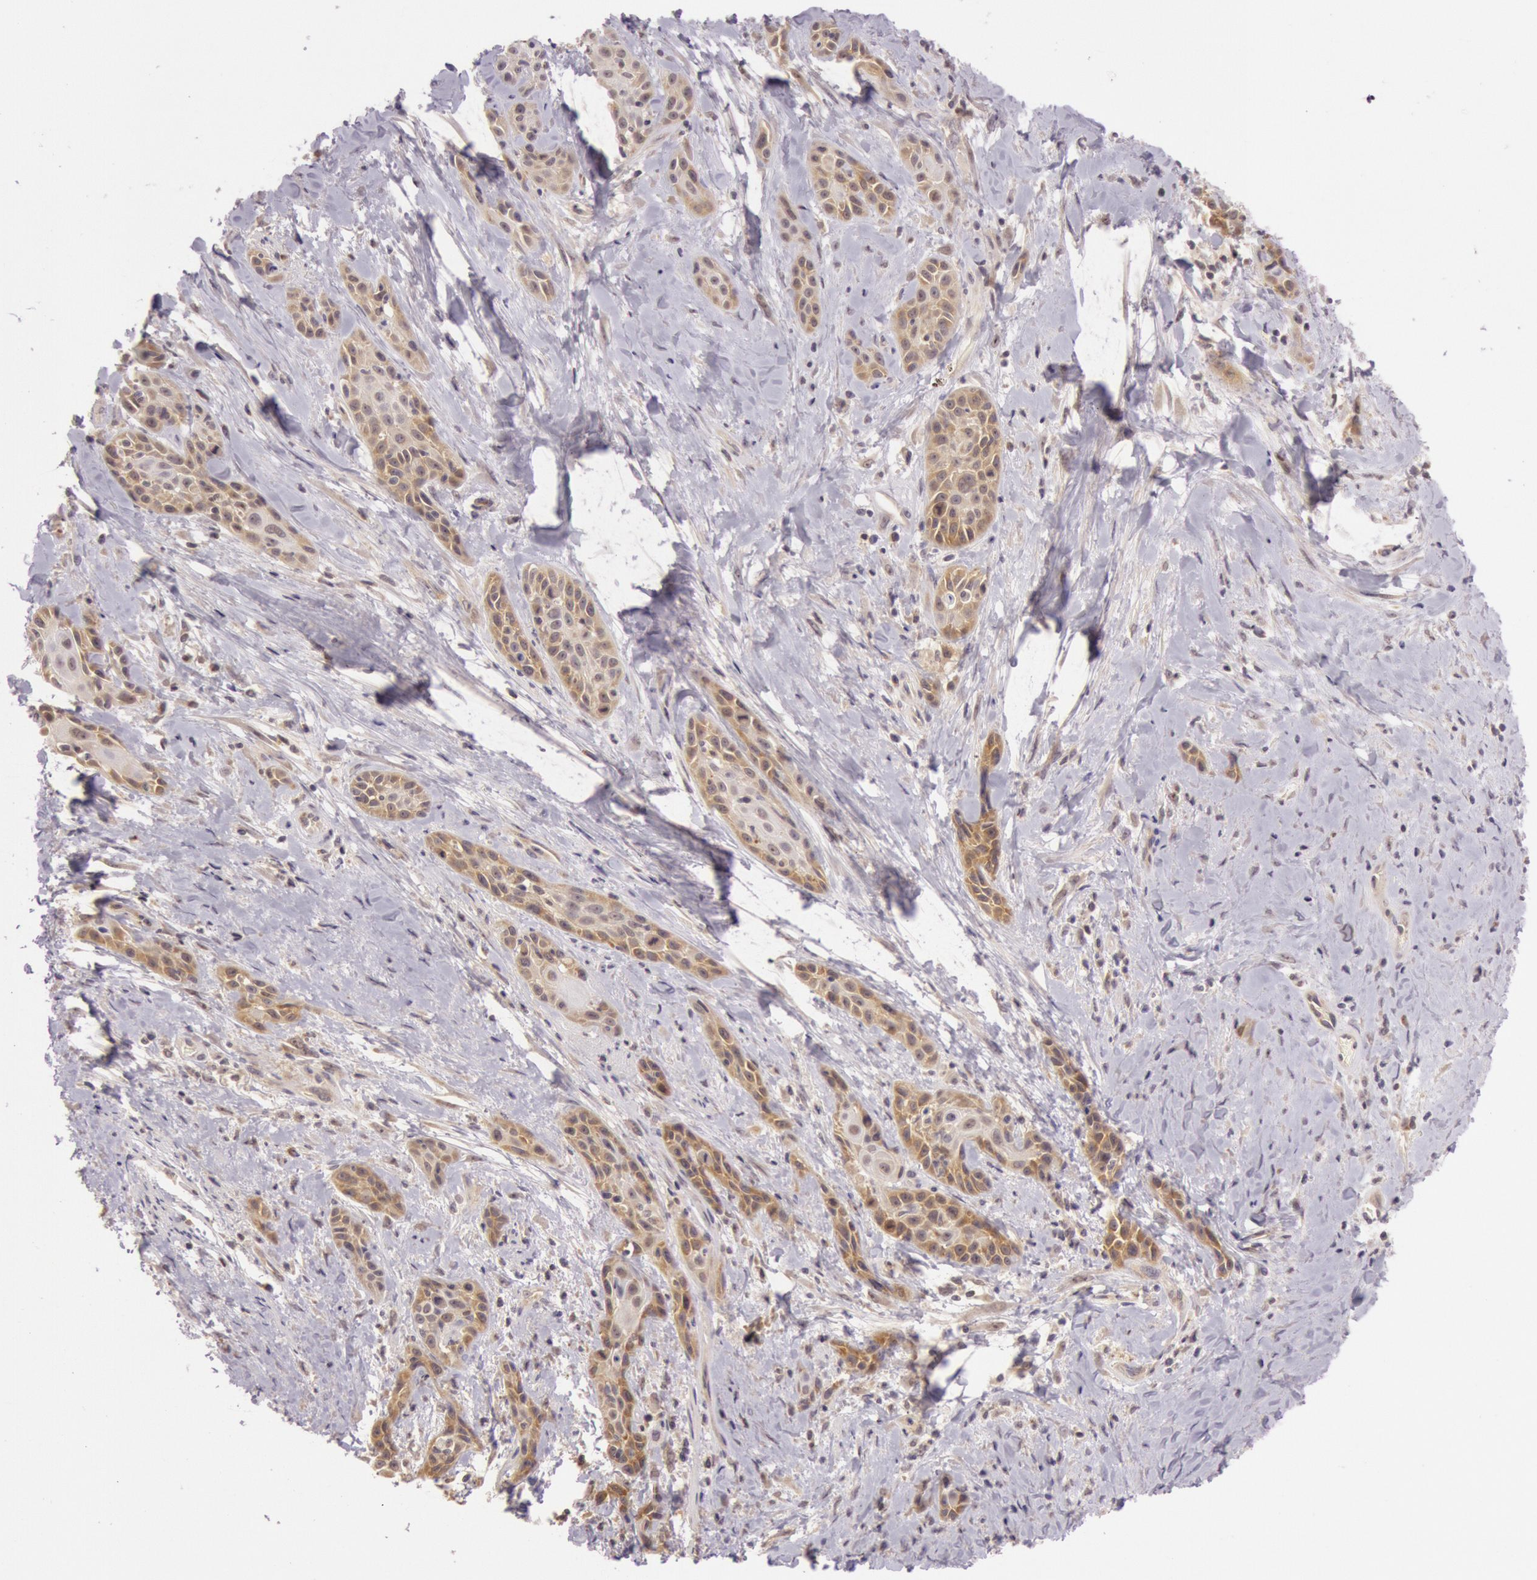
{"staining": {"intensity": "moderate", "quantity": ">75%", "location": "cytoplasmic/membranous,nuclear"}, "tissue": "skin cancer", "cell_type": "Tumor cells", "image_type": "cancer", "snomed": [{"axis": "morphology", "description": "Squamous cell carcinoma, NOS"}, {"axis": "topography", "description": "Skin"}, {"axis": "topography", "description": "Anal"}], "caption": "A brown stain shows moderate cytoplasmic/membranous and nuclear expression of a protein in human squamous cell carcinoma (skin) tumor cells.", "gene": "CDK16", "patient": {"sex": "male", "age": 64}}